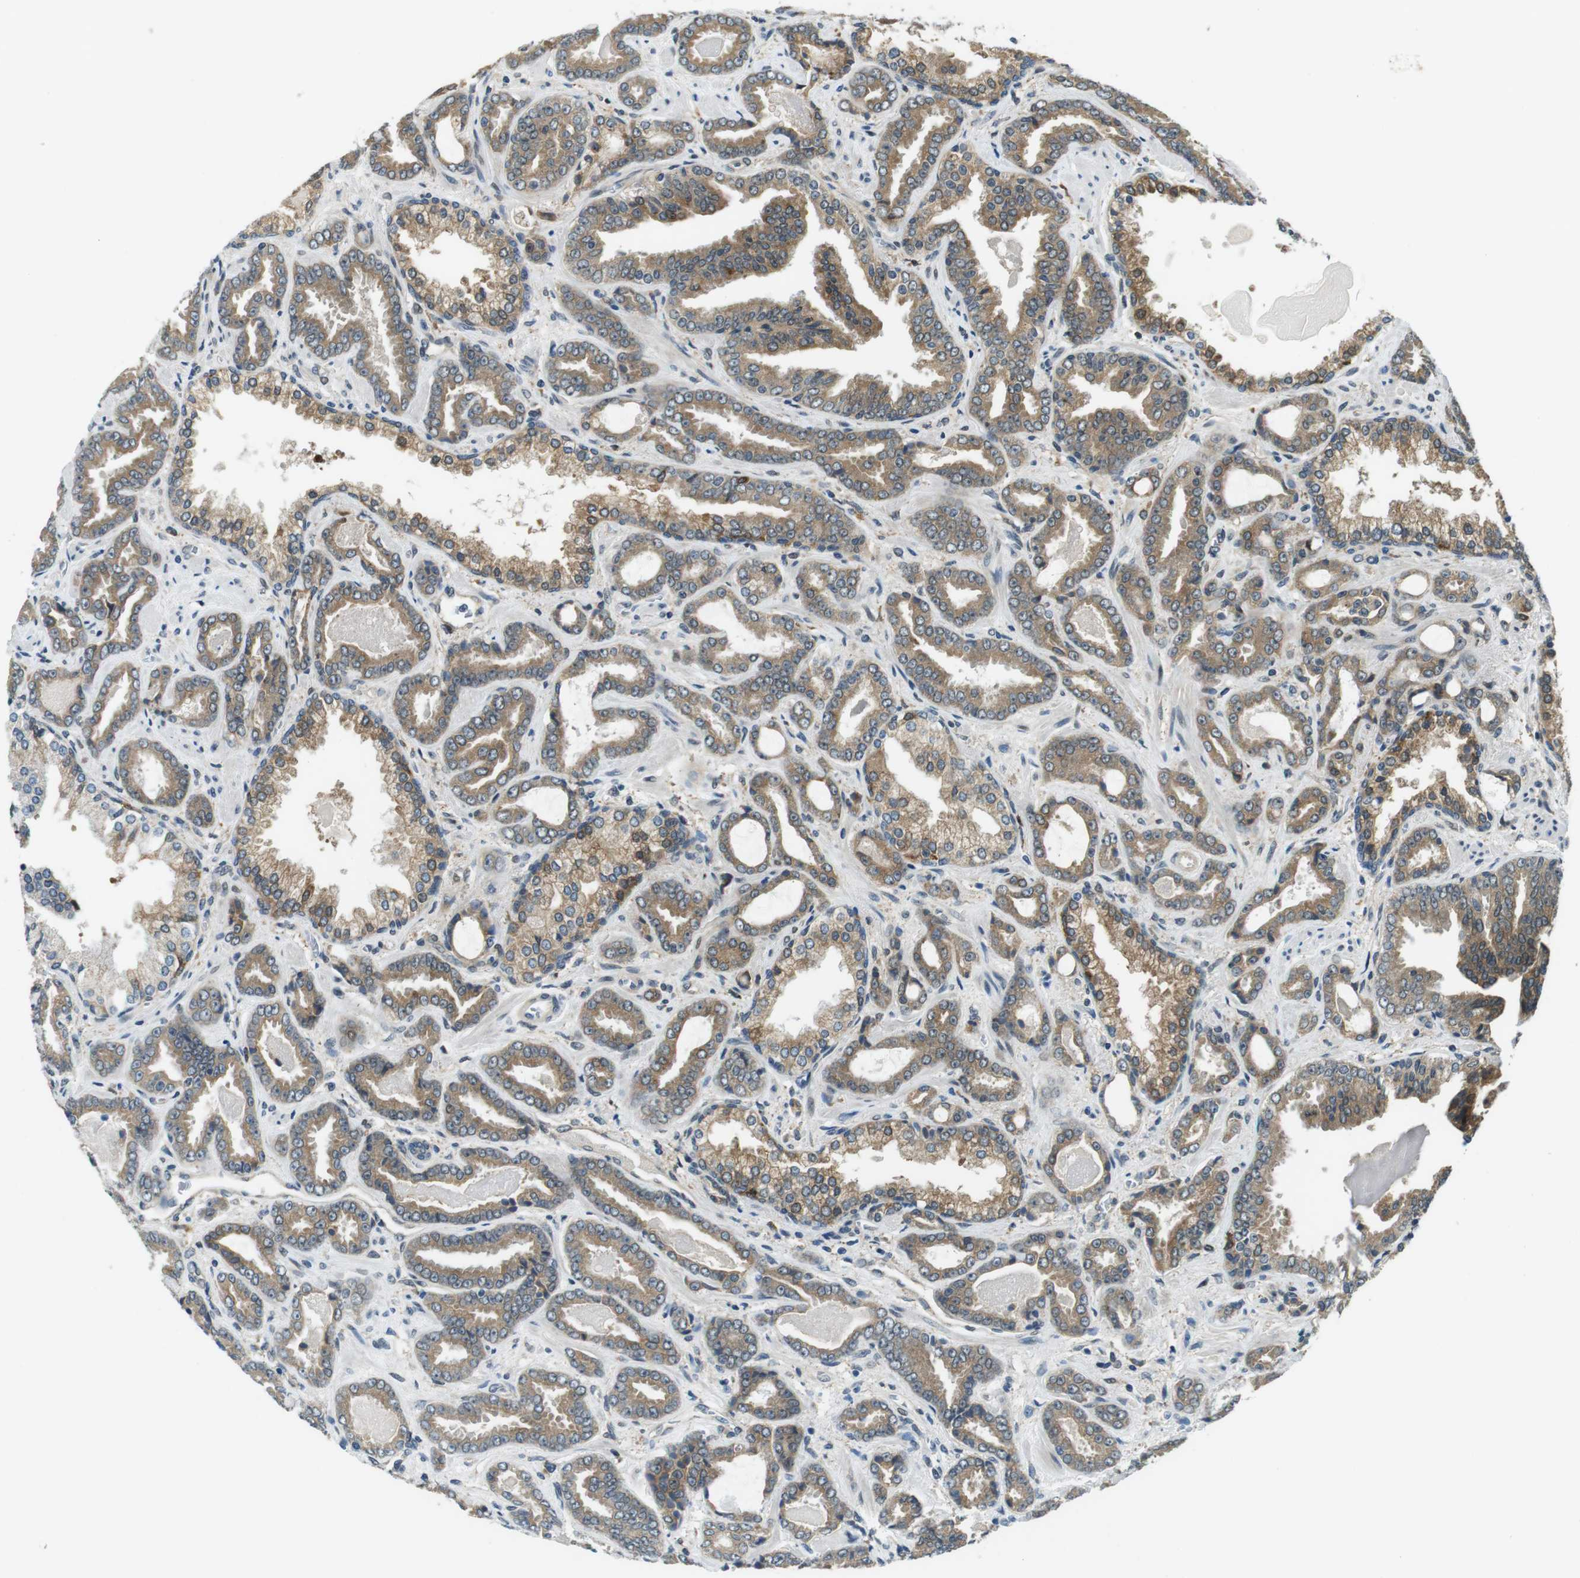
{"staining": {"intensity": "moderate", "quantity": ">75%", "location": "cytoplasmic/membranous"}, "tissue": "prostate cancer", "cell_type": "Tumor cells", "image_type": "cancer", "snomed": [{"axis": "morphology", "description": "Adenocarcinoma, Low grade"}, {"axis": "topography", "description": "Prostate"}], "caption": "This image displays immunohistochemistry staining of low-grade adenocarcinoma (prostate), with medium moderate cytoplasmic/membranous expression in about >75% of tumor cells.", "gene": "PALD1", "patient": {"sex": "male", "age": 60}}